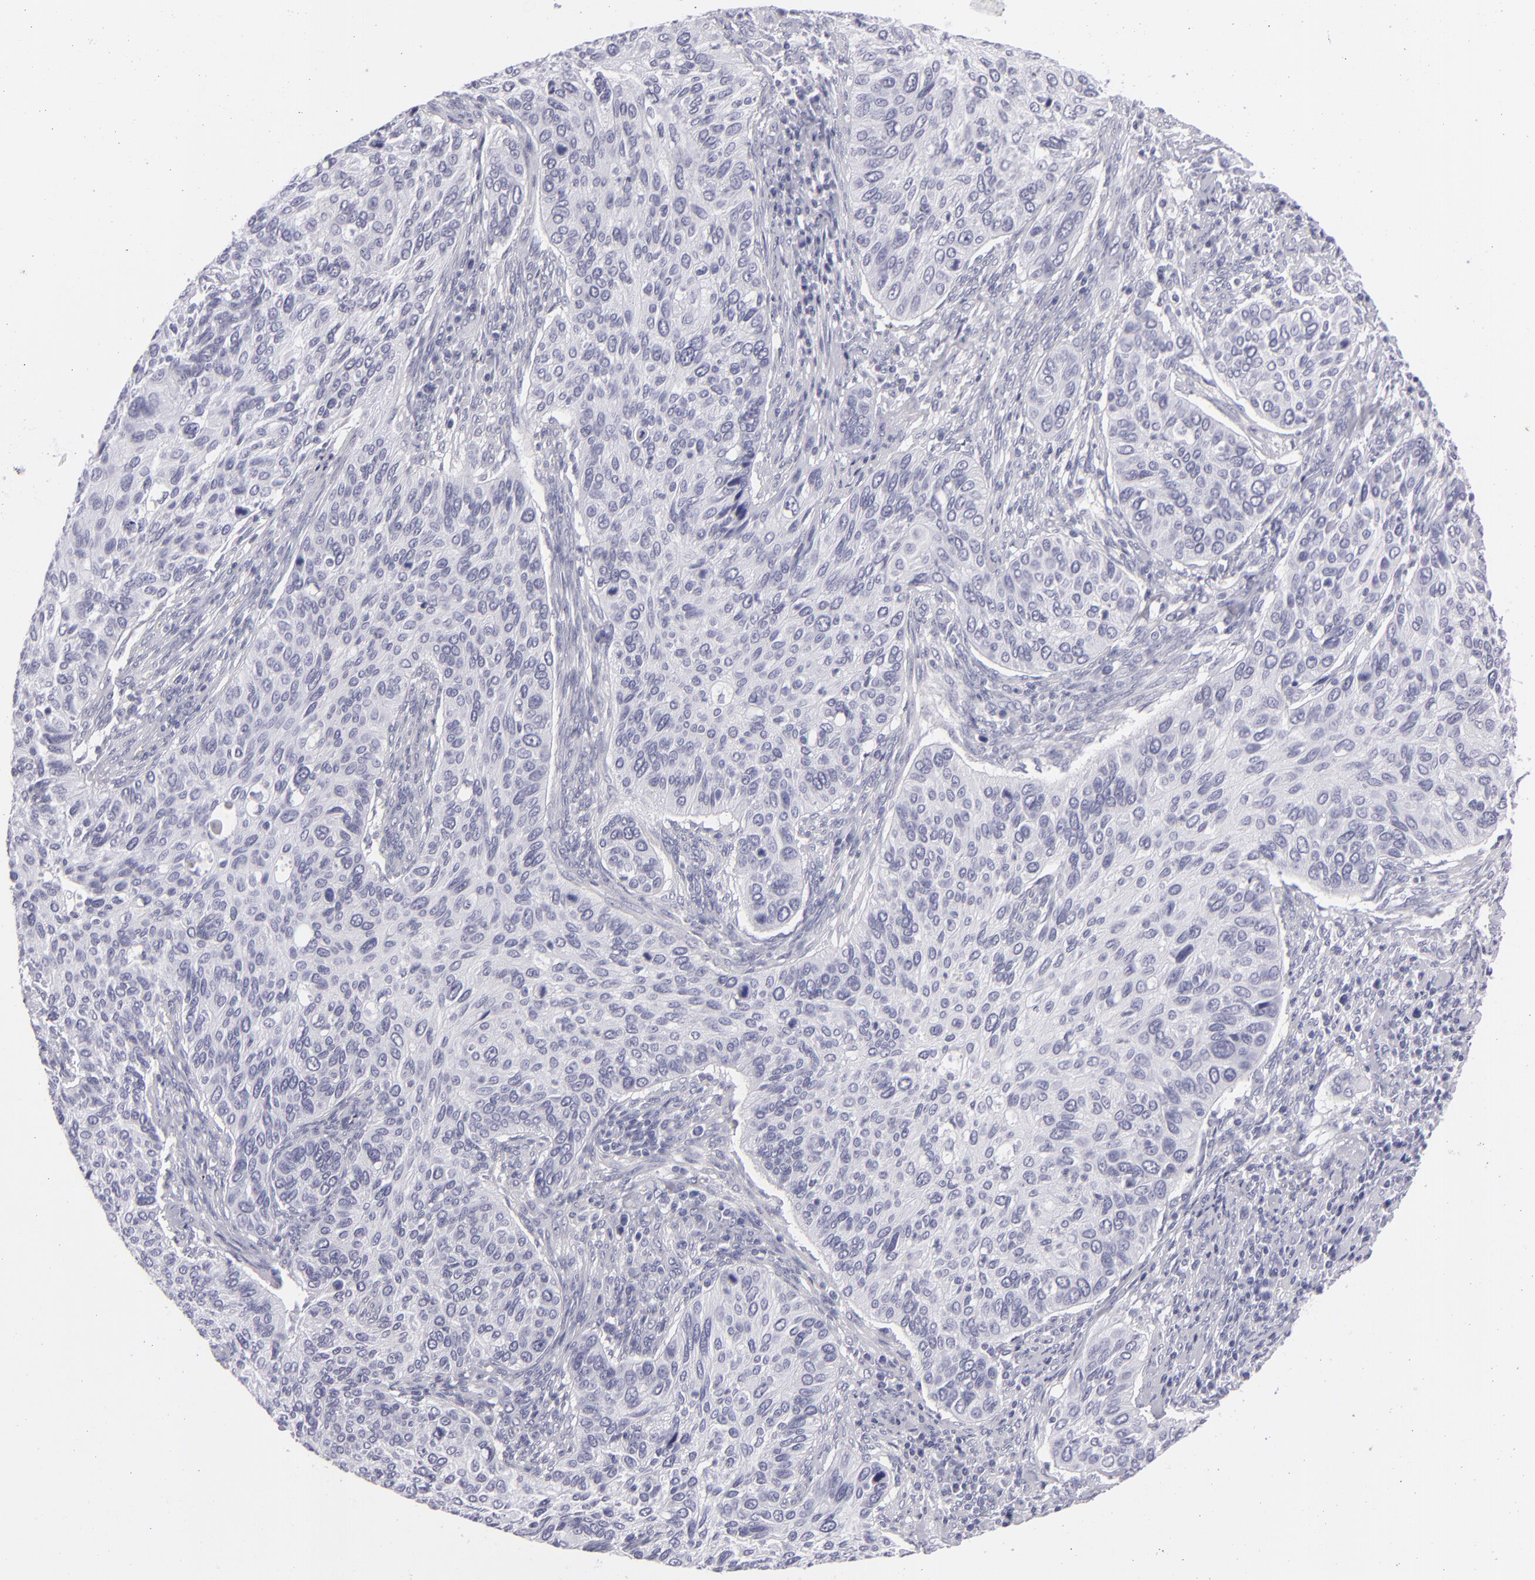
{"staining": {"intensity": "negative", "quantity": "none", "location": "none"}, "tissue": "cervical cancer", "cell_type": "Tumor cells", "image_type": "cancer", "snomed": [{"axis": "morphology", "description": "Adenocarcinoma, NOS"}, {"axis": "topography", "description": "Cervix"}], "caption": "A histopathology image of human cervical cancer is negative for staining in tumor cells.", "gene": "VIL1", "patient": {"sex": "female", "age": 29}}